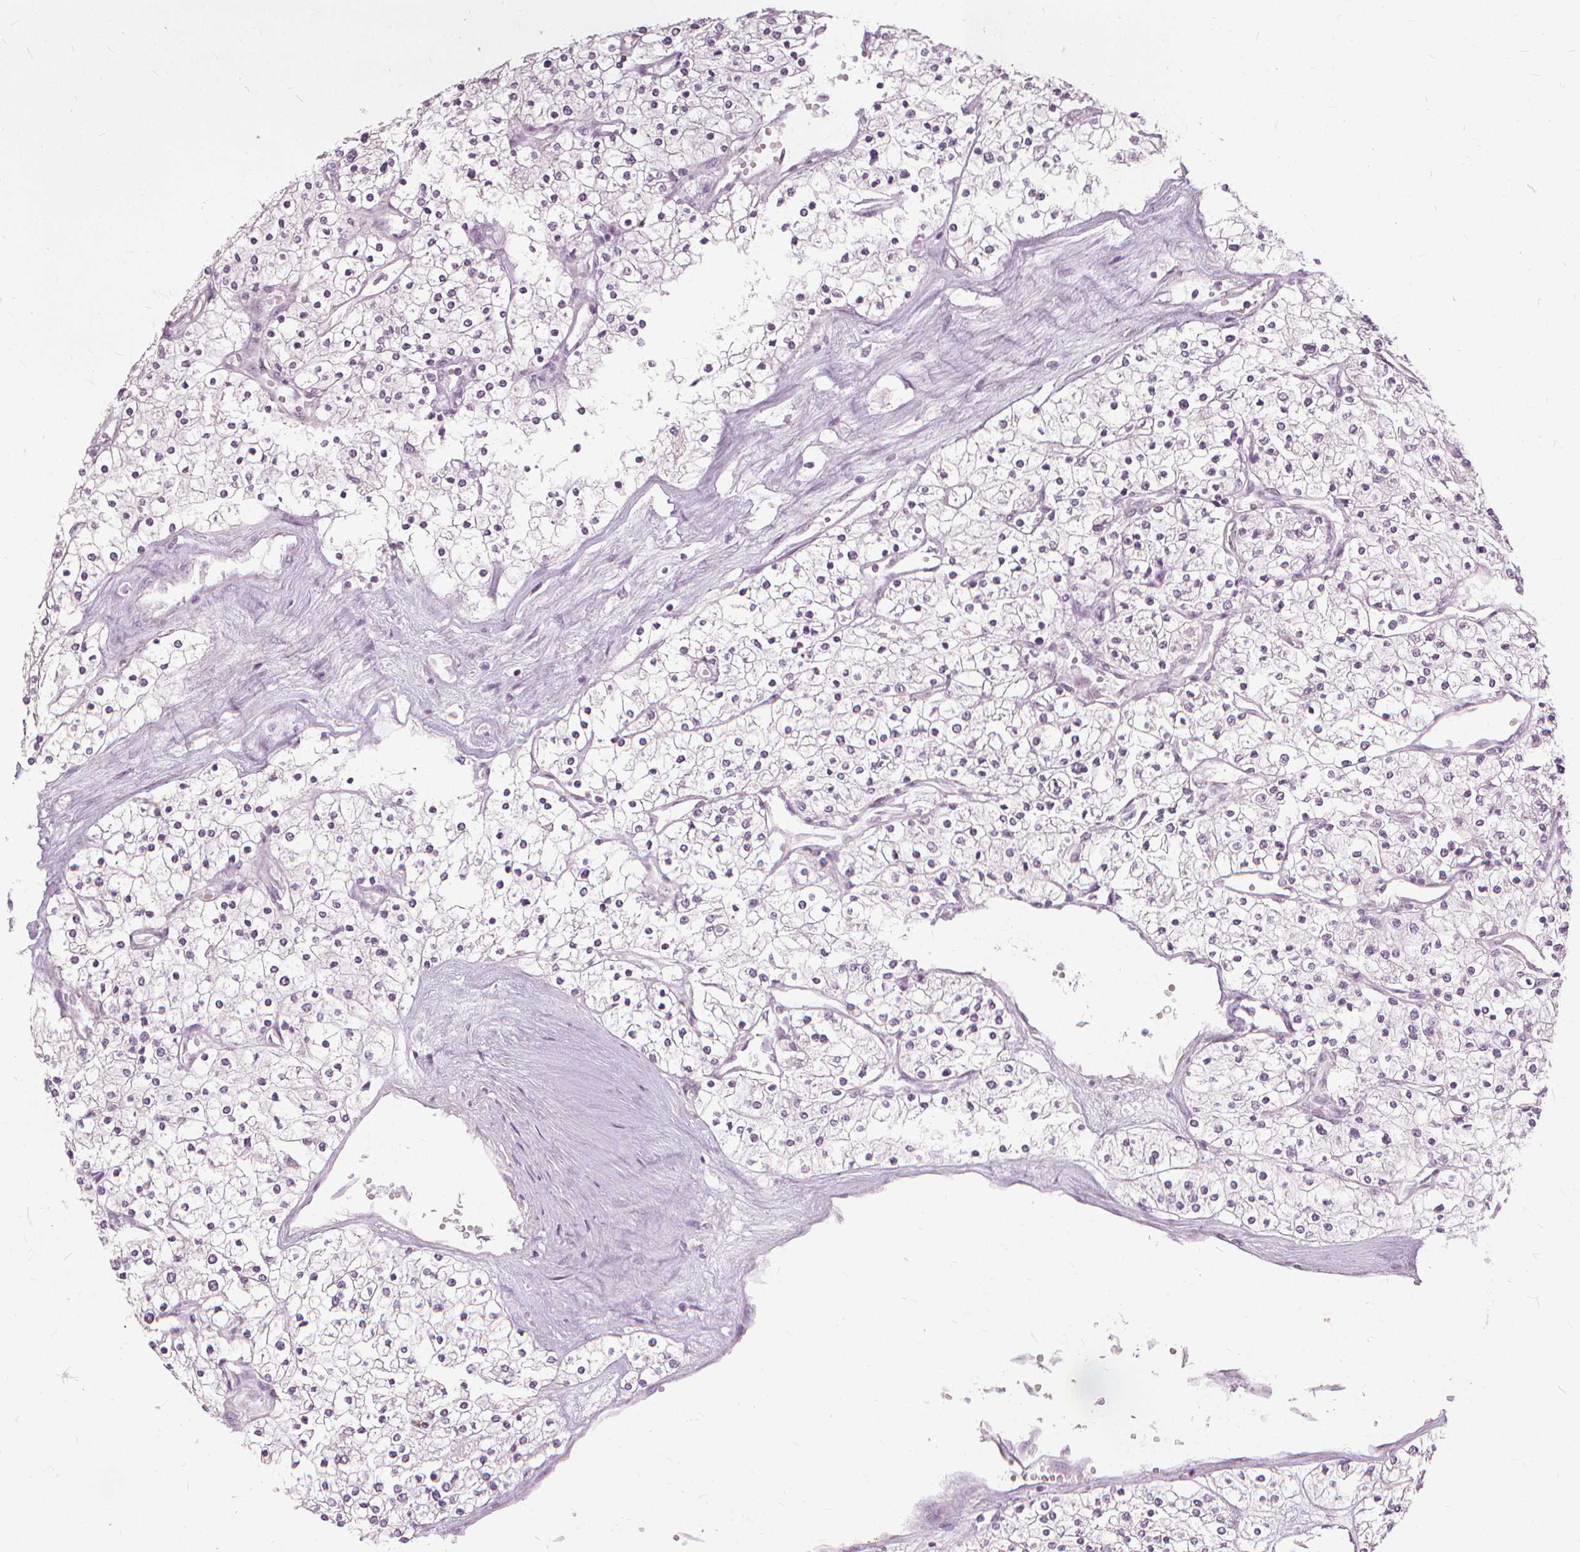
{"staining": {"intensity": "negative", "quantity": "none", "location": "none"}, "tissue": "renal cancer", "cell_type": "Tumor cells", "image_type": "cancer", "snomed": [{"axis": "morphology", "description": "Adenocarcinoma, NOS"}, {"axis": "topography", "description": "Kidney"}], "caption": "Immunohistochemical staining of human renal cancer displays no significant staining in tumor cells.", "gene": "SFTPD", "patient": {"sex": "male", "age": 80}}